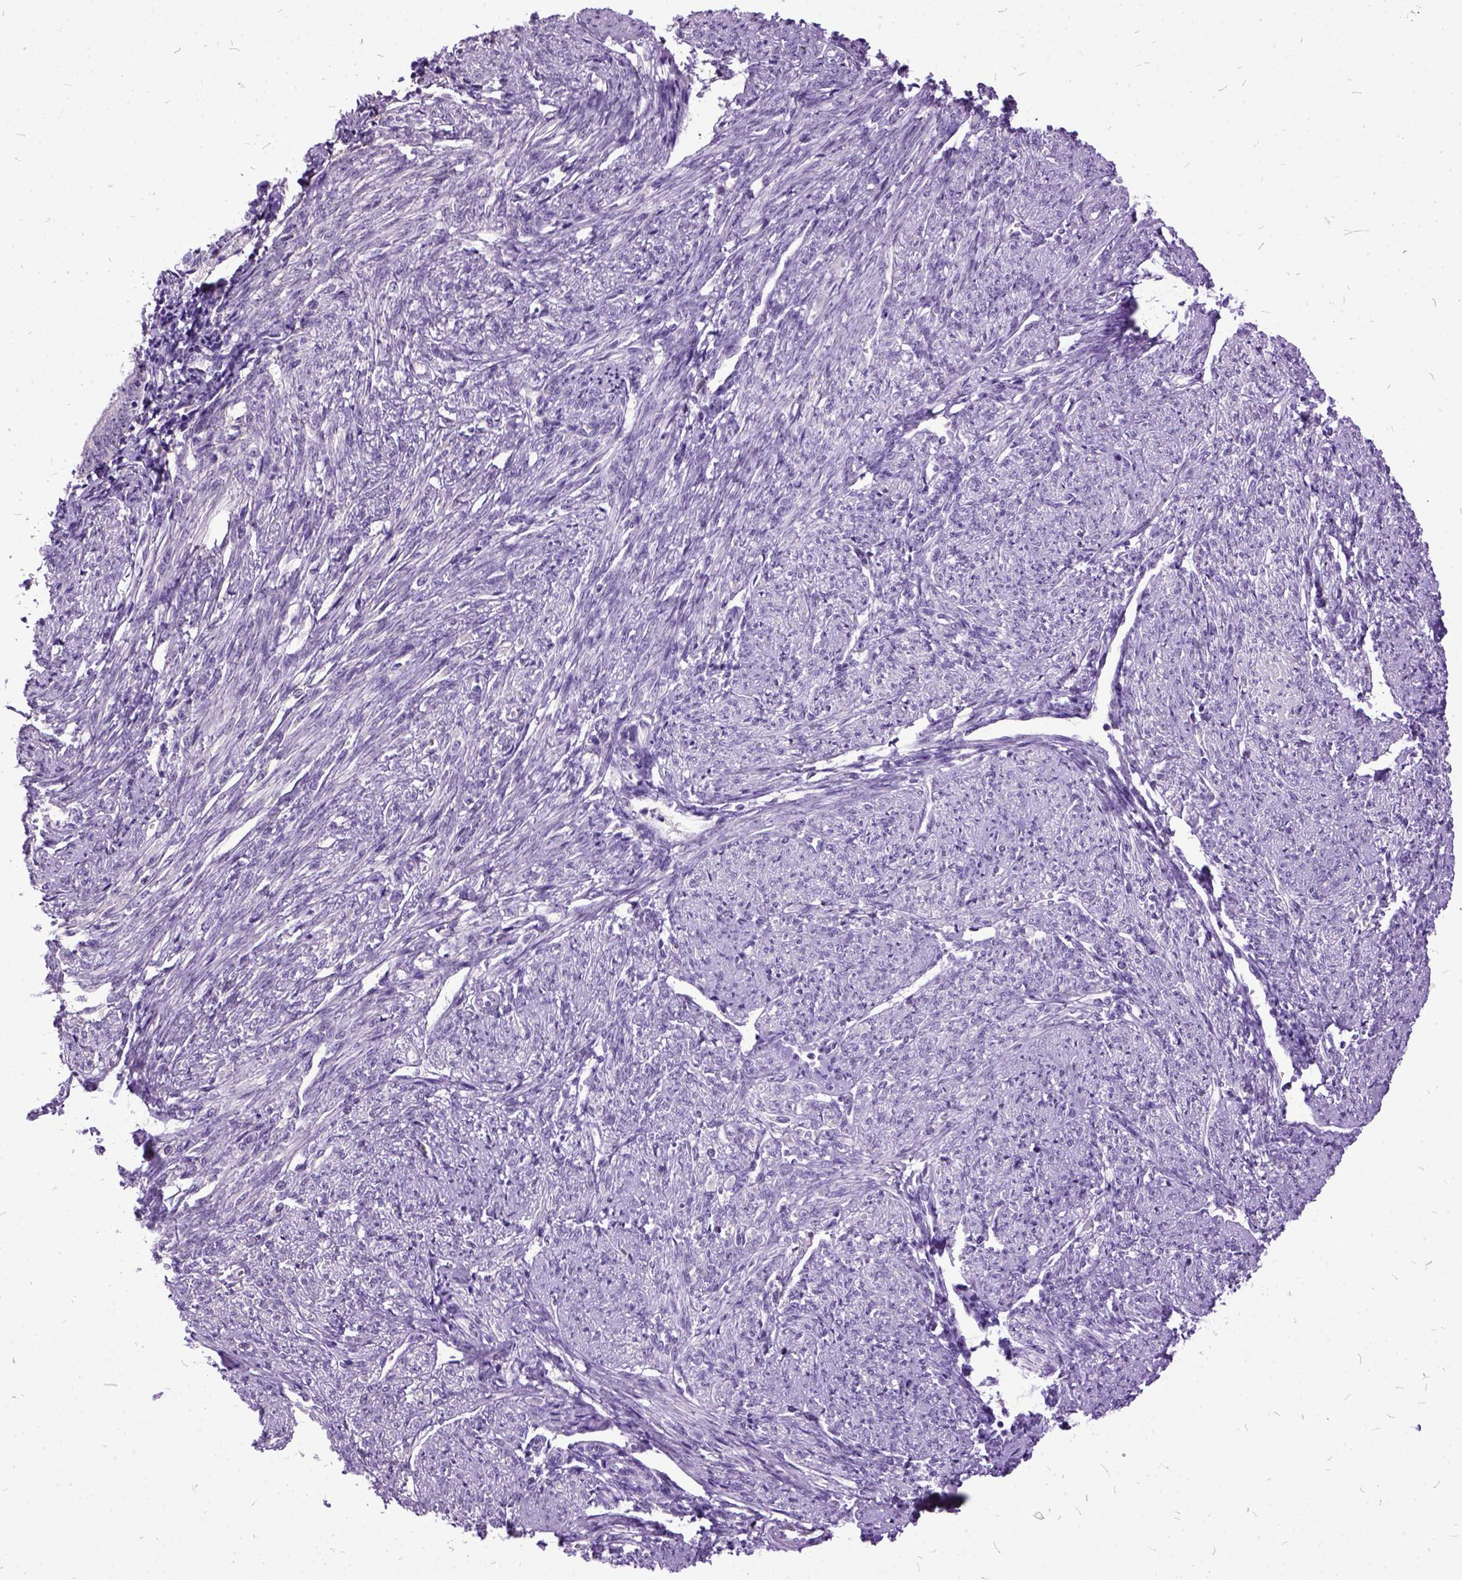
{"staining": {"intensity": "negative", "quantity": "none", "location": "none"}, "tissue": "smooth muscle", "cell_type": "Smooth muscle cells", "image_type": "normal", "snomed": [{"axis": "morphology", "description": "Normal tissue, NOS"}, {"axis": "topography", "description": "Smooth muscle"}], "caption": "Smooth muscle cells show no significant protein expression in normal smooth muscle. (DAB immunohistochemistry with hematoxylin counter stain).", "gene": "MME", "patient": {"sex": "female", "age": 65}}